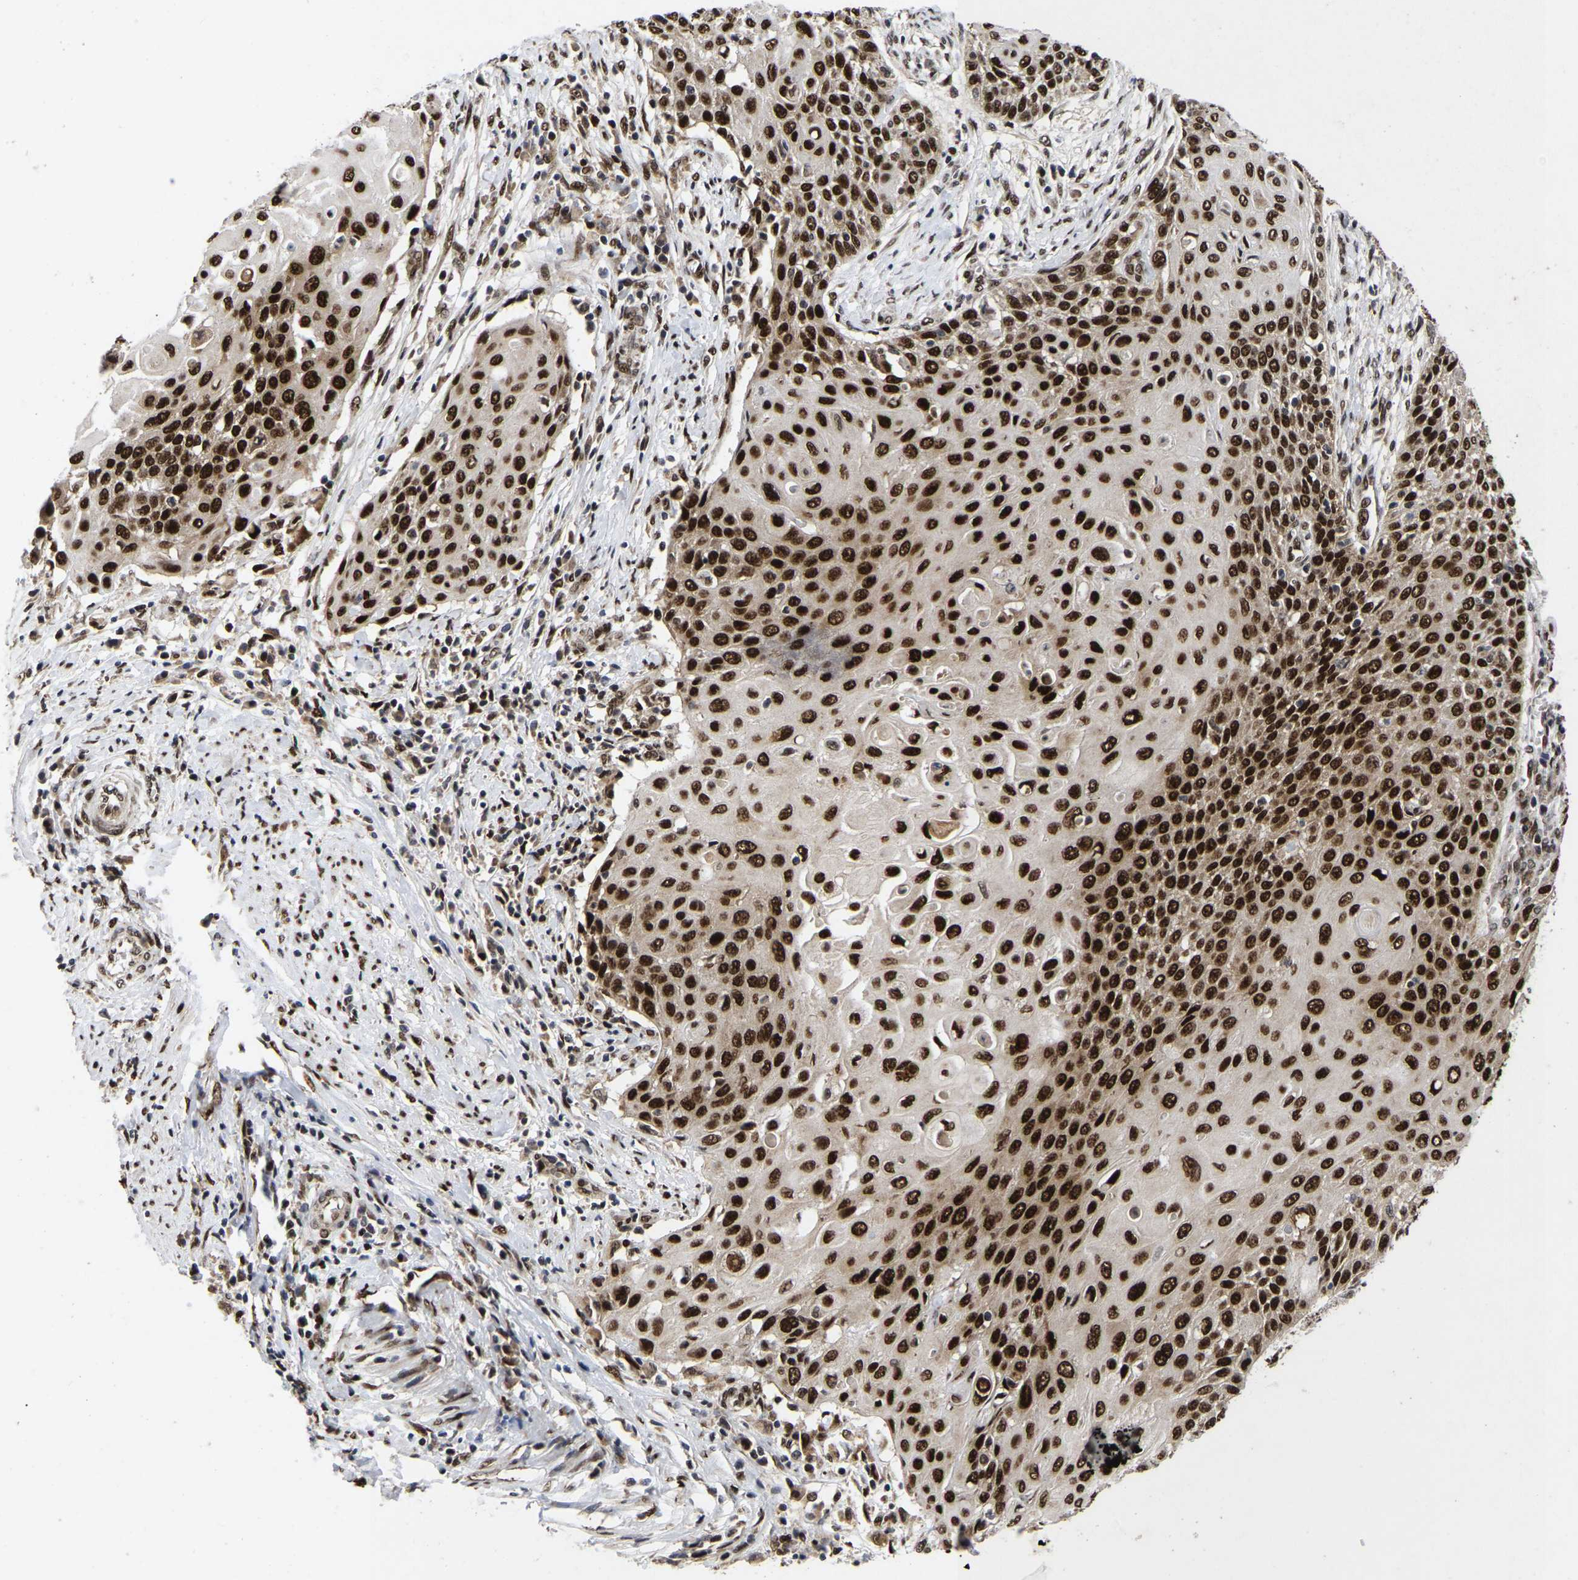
{"staining": {"intensity": "strong", "quantity": ">75%", "location": "nuclear"}, "tissue": "cervical cancer", "cell_type": "Tumor cells", "image_type": "cancer", "snomed": [{"axis": "morphology", "description": "Squamous cell carcinoma, NOS"}, {"axis": "topography", "description": "Cervix"}], "caption": "DAB immunohistochemical staining of cervical squamous cell carcinoma demonstrates strong nuclear protein positivity in approximately >75% of tumor cells.", "gene": "JUNB", "patient": {"sex": "female", "age": 39}}